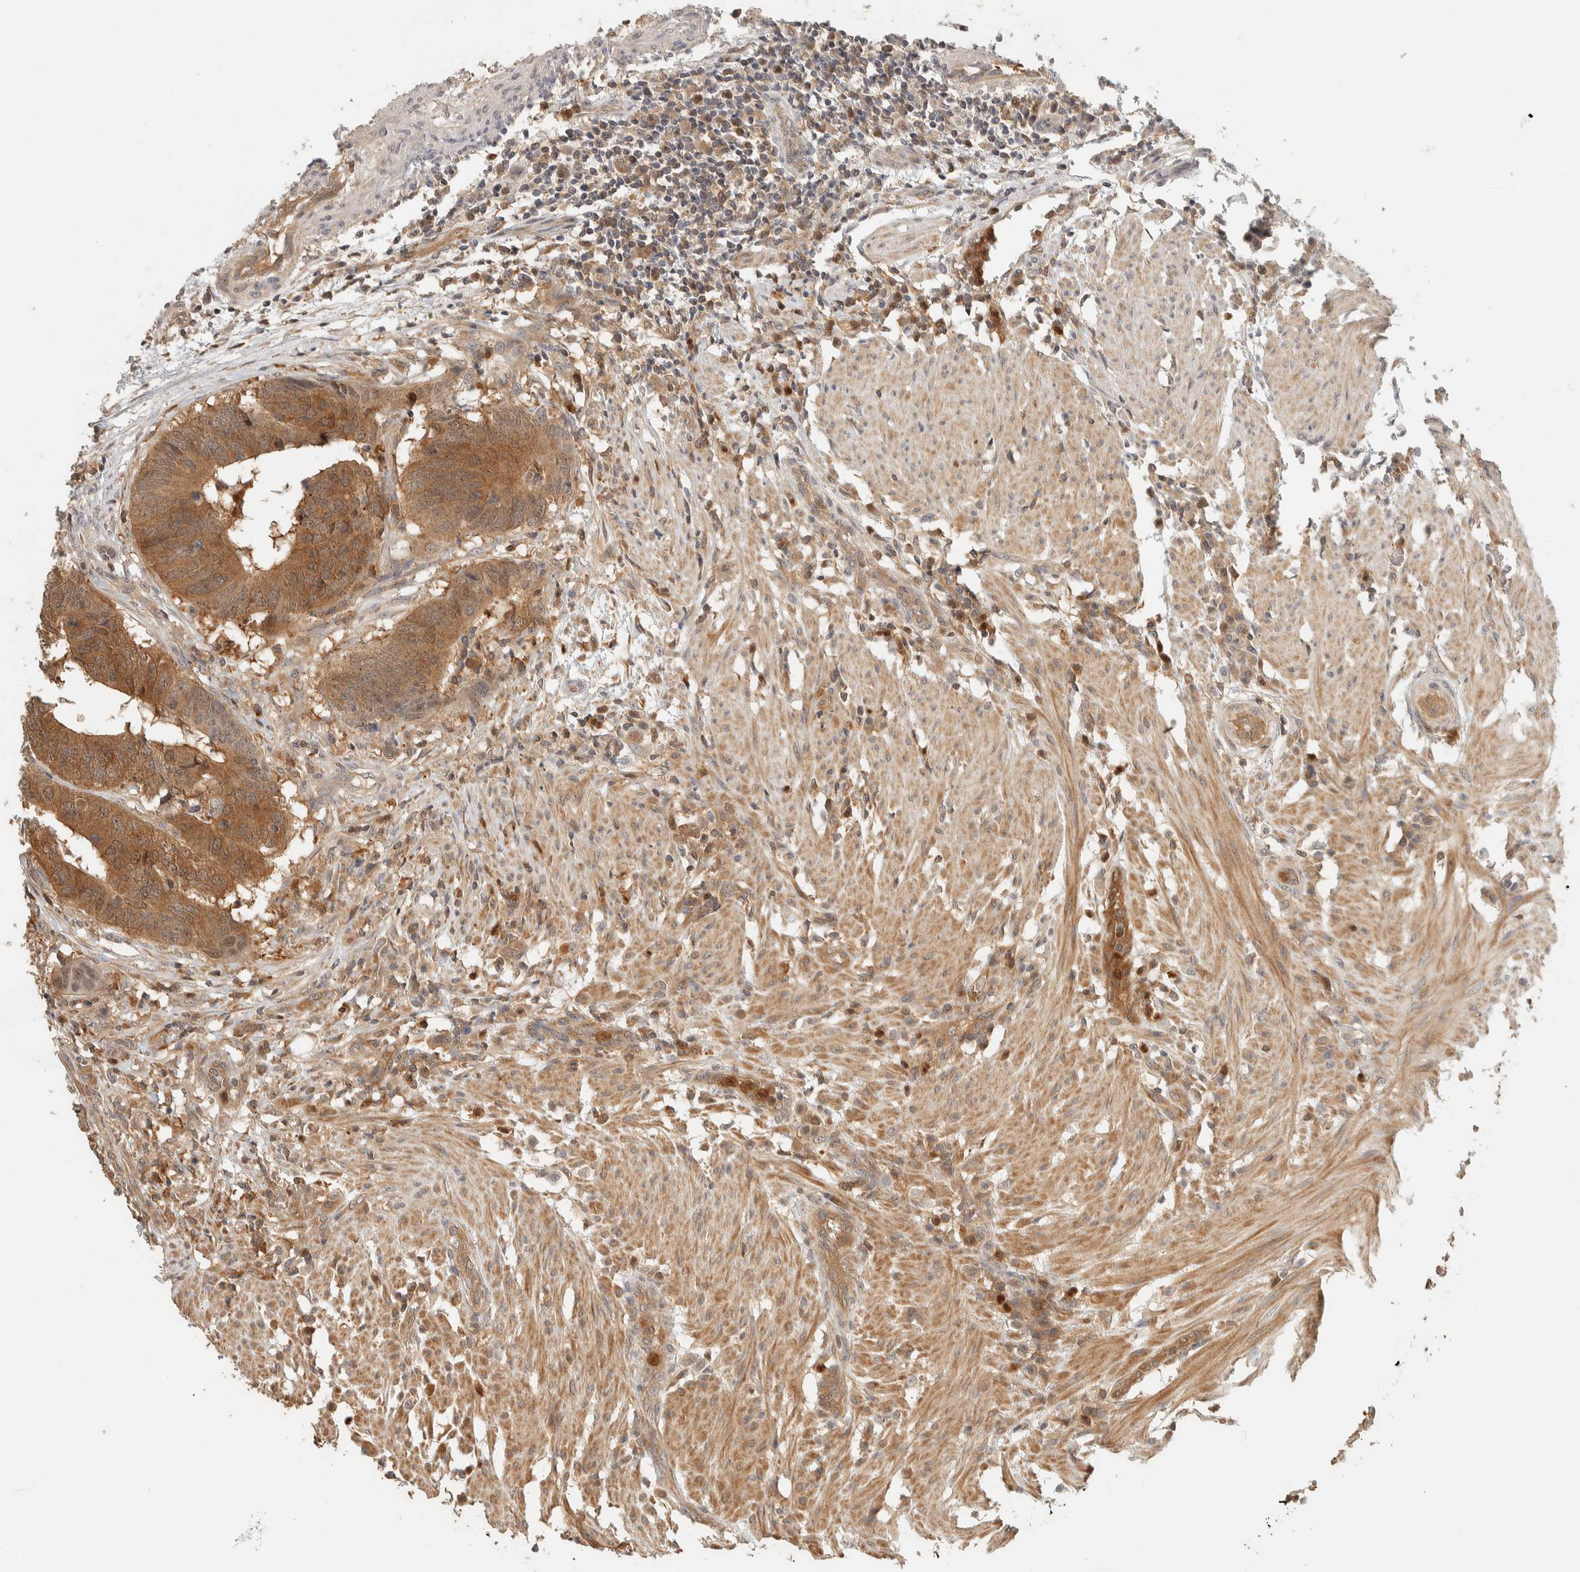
{"staining": {"intensity": "moderate", "quantity": ">75%", "location": "cytoplasmic/membranous"}, "tissue": "colorectal cancer", "cell_type": "Tumor cells", "image_type": "cancer", "snomed": [{"axis": "morphology", "description": "Adenocarcinoma, NOS"}, {"axis": "topography", "description": "Colon"}], "caption": "Human adenocarcinoma (colorectal) stained for a protein (brown) shows moderate cytoplasmic/membranous positive positivity in approximately >75% of tumor cells.", "gene": "ADSS2", "patient": {"sex": "male", "age": 56}}